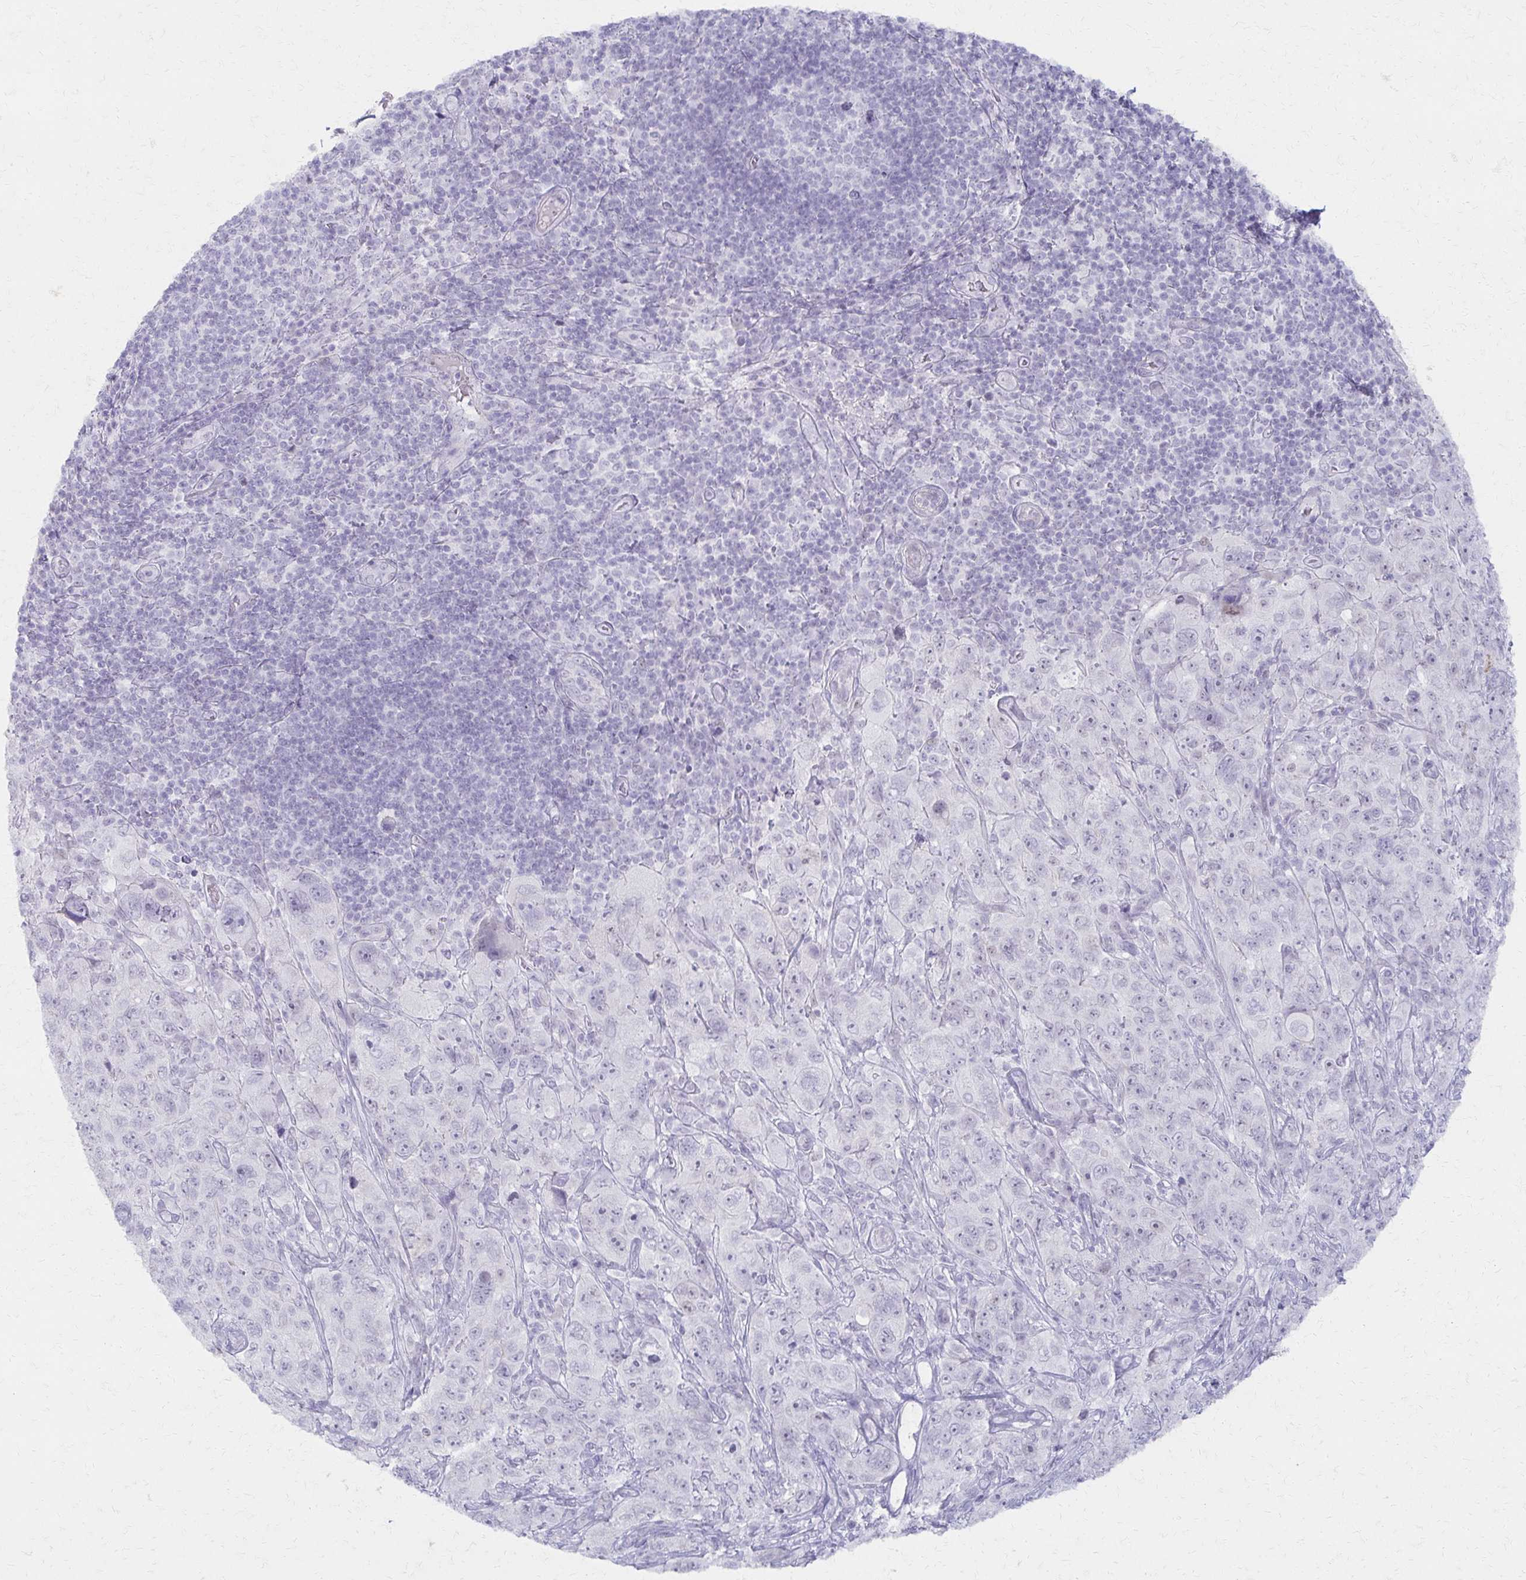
{"staining": {"intensity": "negative", "quantity": "none", "location": "none"}, "tissue": "pancreatic cancer", "cell_type": "Tumor cells", "image_type": "cancer", "snomed": [{"axis": "morphology", "description": "Adenocarcinoma, NOS"}, {"axis": "topography", "description": "Pancreas"}], "caption": "Immunohistochemical staining of pancreatic adenocarcinoma exhibits no significant staining in tumor cells. (Brightfield microscopy of DAB (3,3'-diaminobenzidine) immunohistochemistry (IHC) at high magnification).", "gene": "MORC4", "patient": {"sex": "male", "age": 68}}